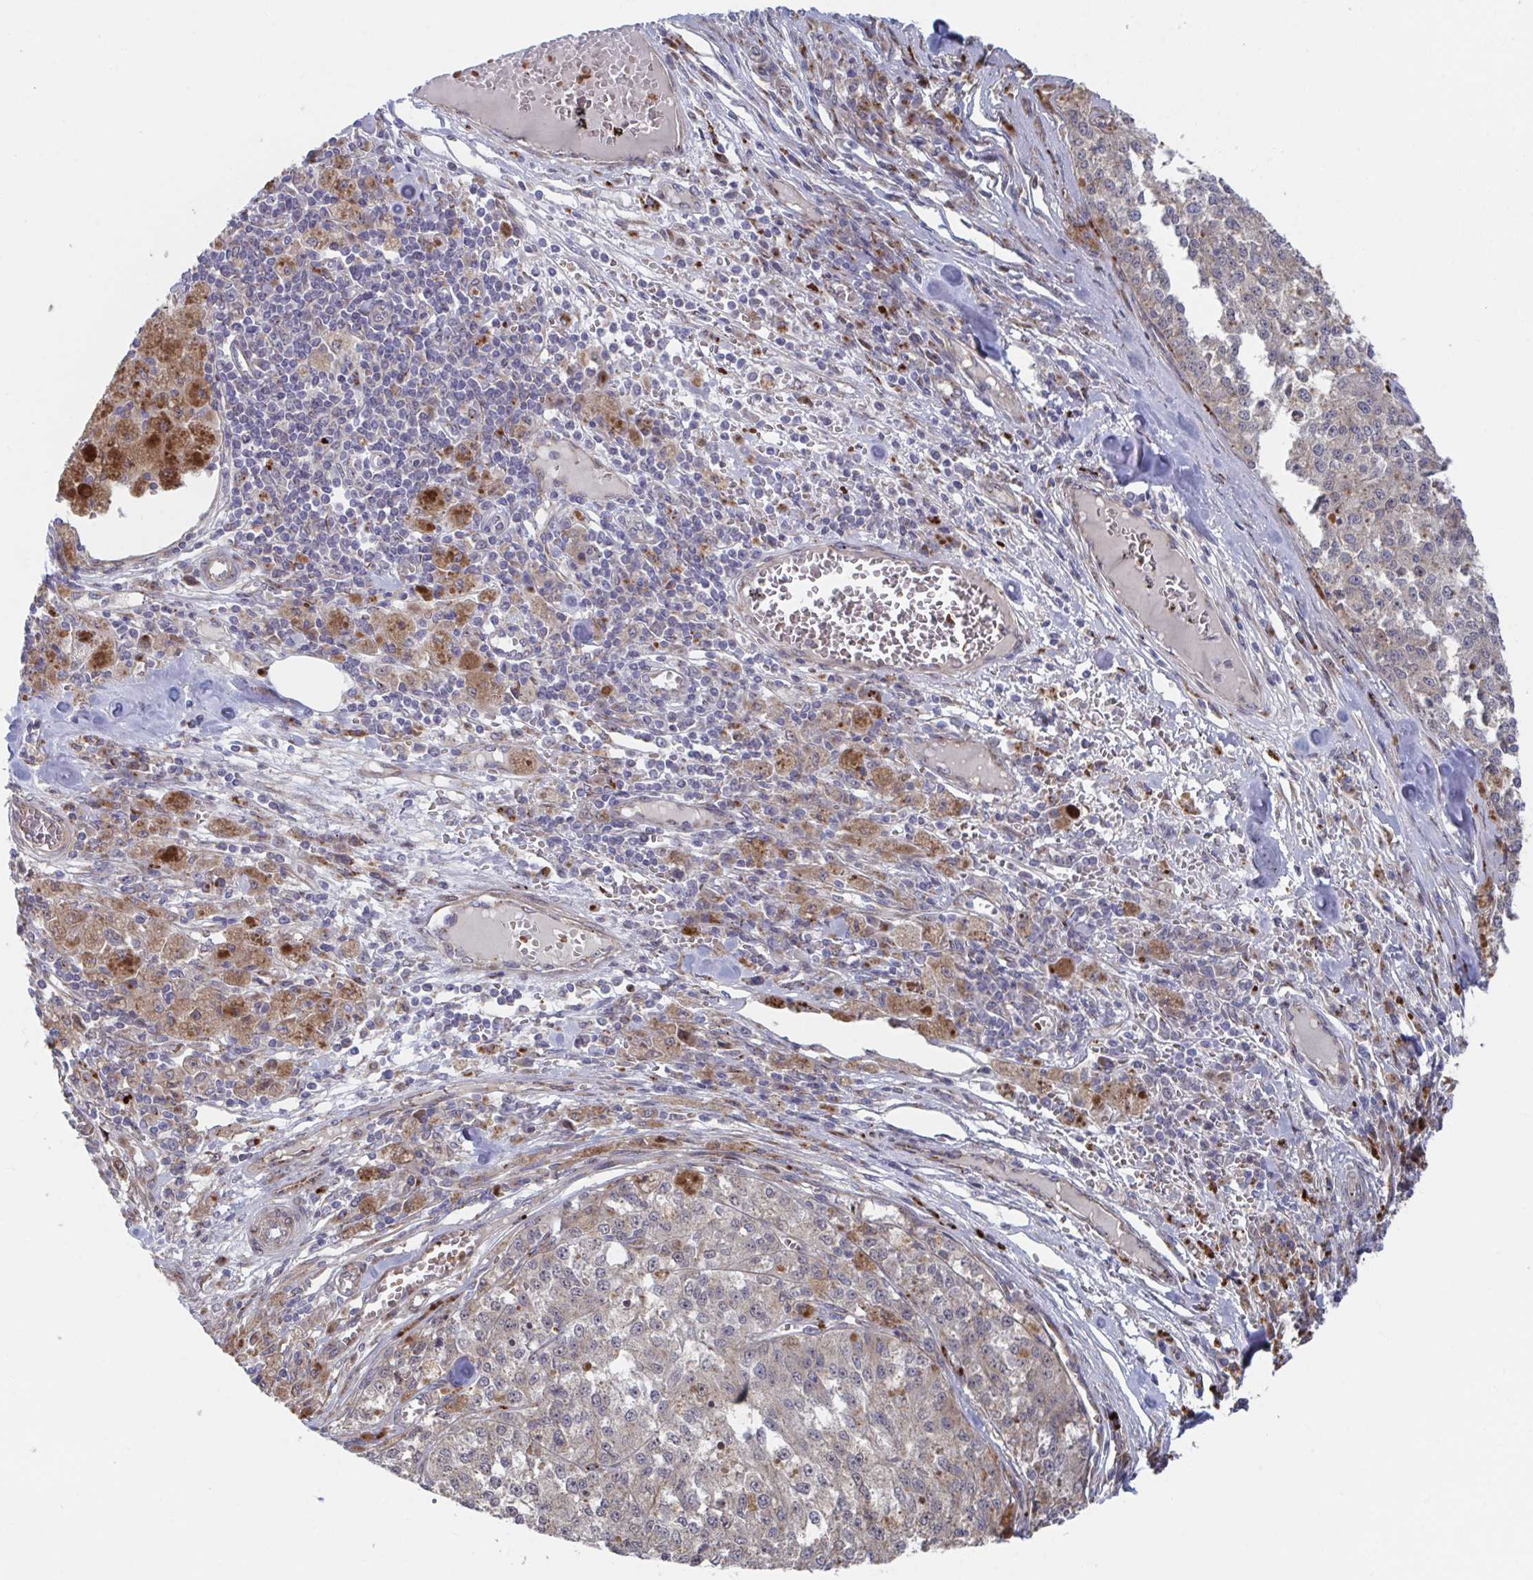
{"staining": {"intensity": "negative", "quantity": "none", "location": "none"}, "tissue": "melanoma", "cell_type": "Tumor cells", "image_type": "cancer", "snomed": [{"axis": "morphology", "description": "Malignant melanoma, Metastatic site"}, {"axis": "topography", "description": "Lymph node"}], "caption": "Photomicrograph shows no protein staining in tumor cells of melanoma tissue.", "gene": "FJX1", "patient": {"sex": "female", "age": 64}}